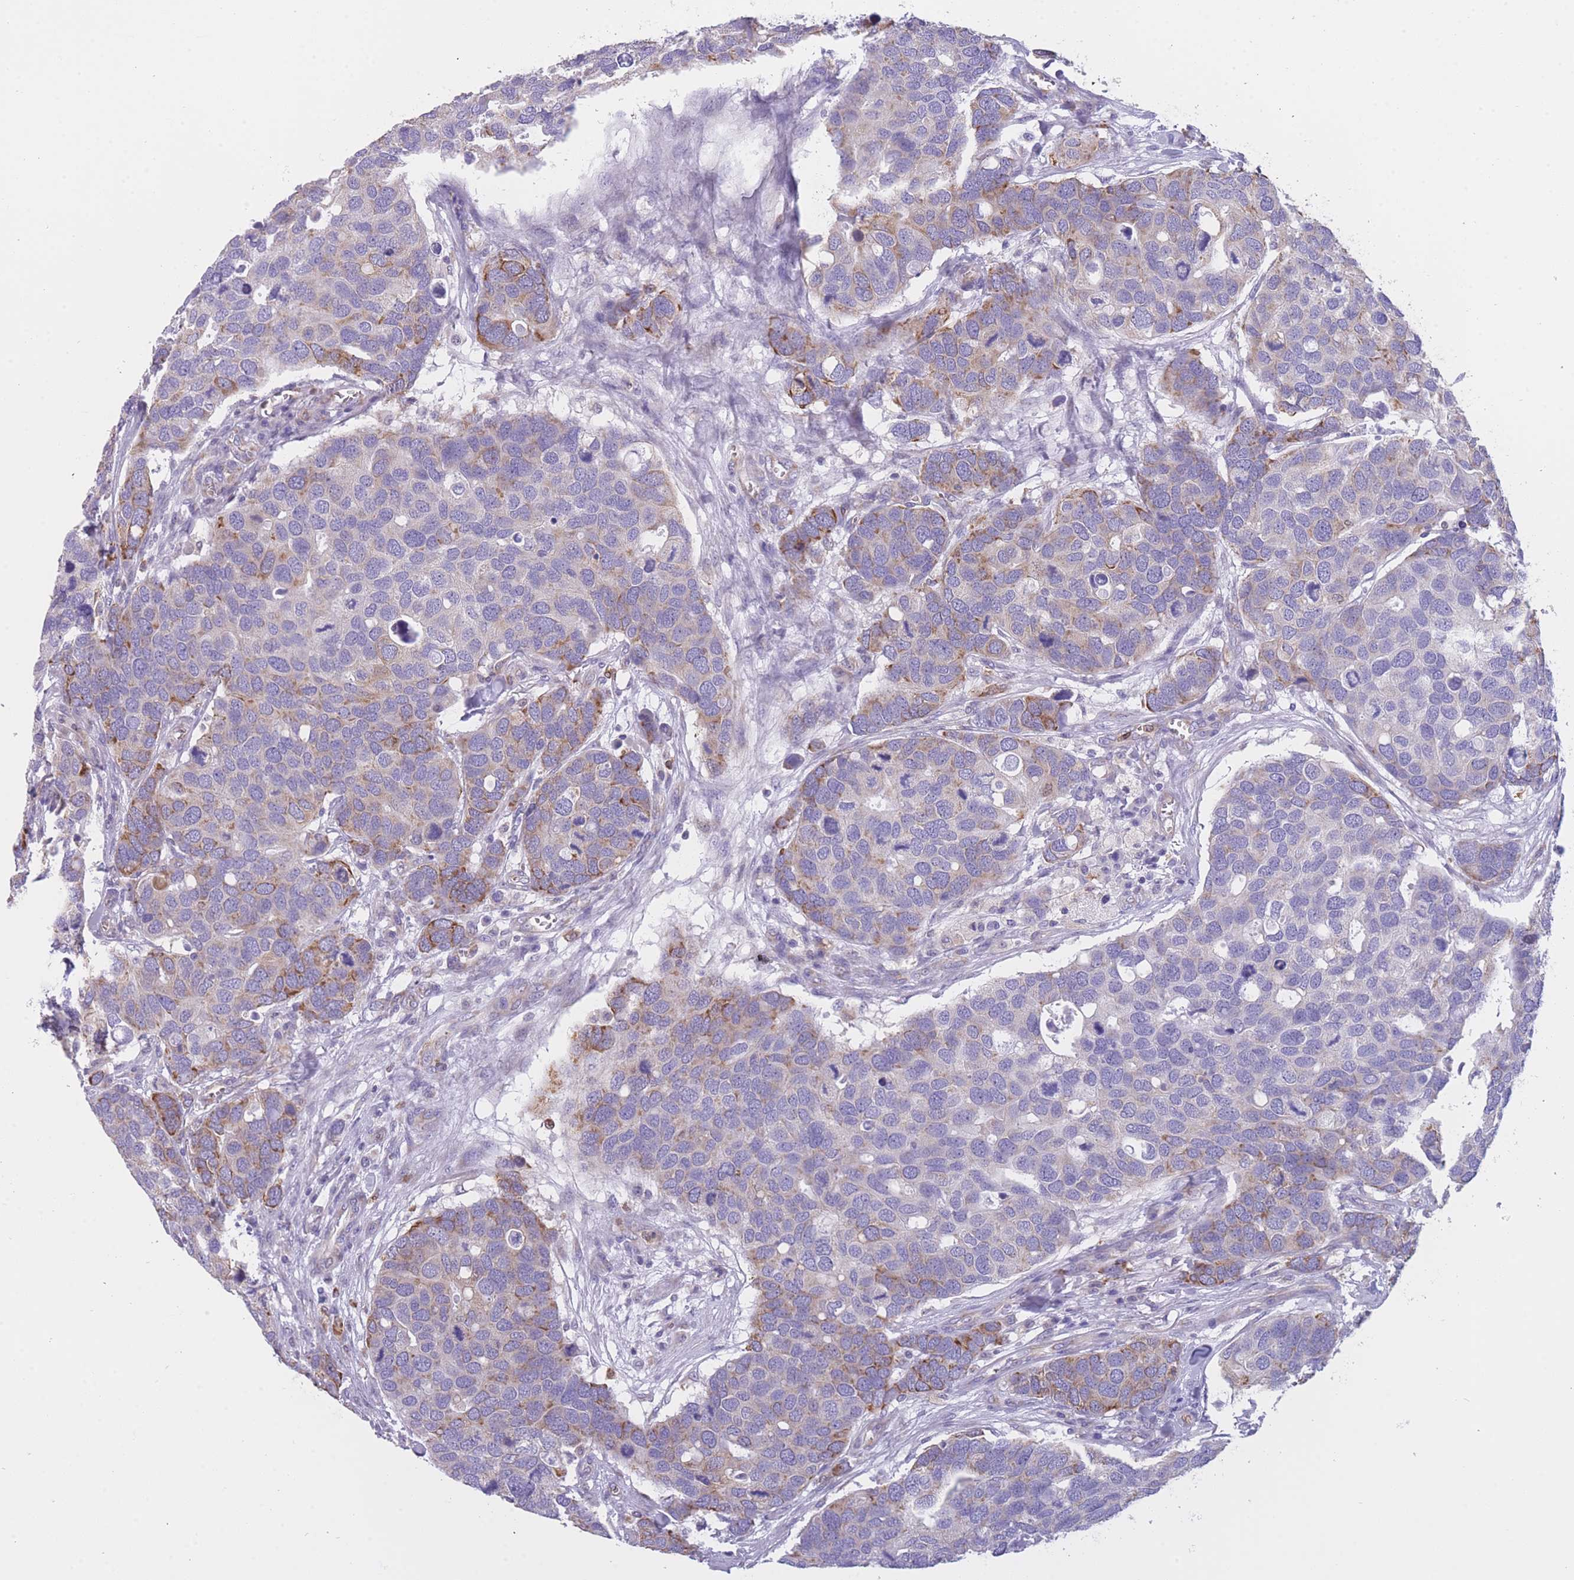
{"staining": {"intensity": "moderate", "quantity": "<25%", "location": "cytoplasmic/membranous"}, "tissue": "breast cancer", "cell_type": "Tumor cells", "image_type": "cancer", "snomed": [{"axis": "morphology", "description": "Duct carcinoma"}, {"axis": "topography", "description": "Breast"}], "caption": "A histopathology image of human infiltrating ductal carcinoma (breast) stained for a protein shows moderate cytoplasmic/membranous brown staining in tumor cells.", "gene": "ZNF662", "patient": {"sex": "female", "age": 83}}